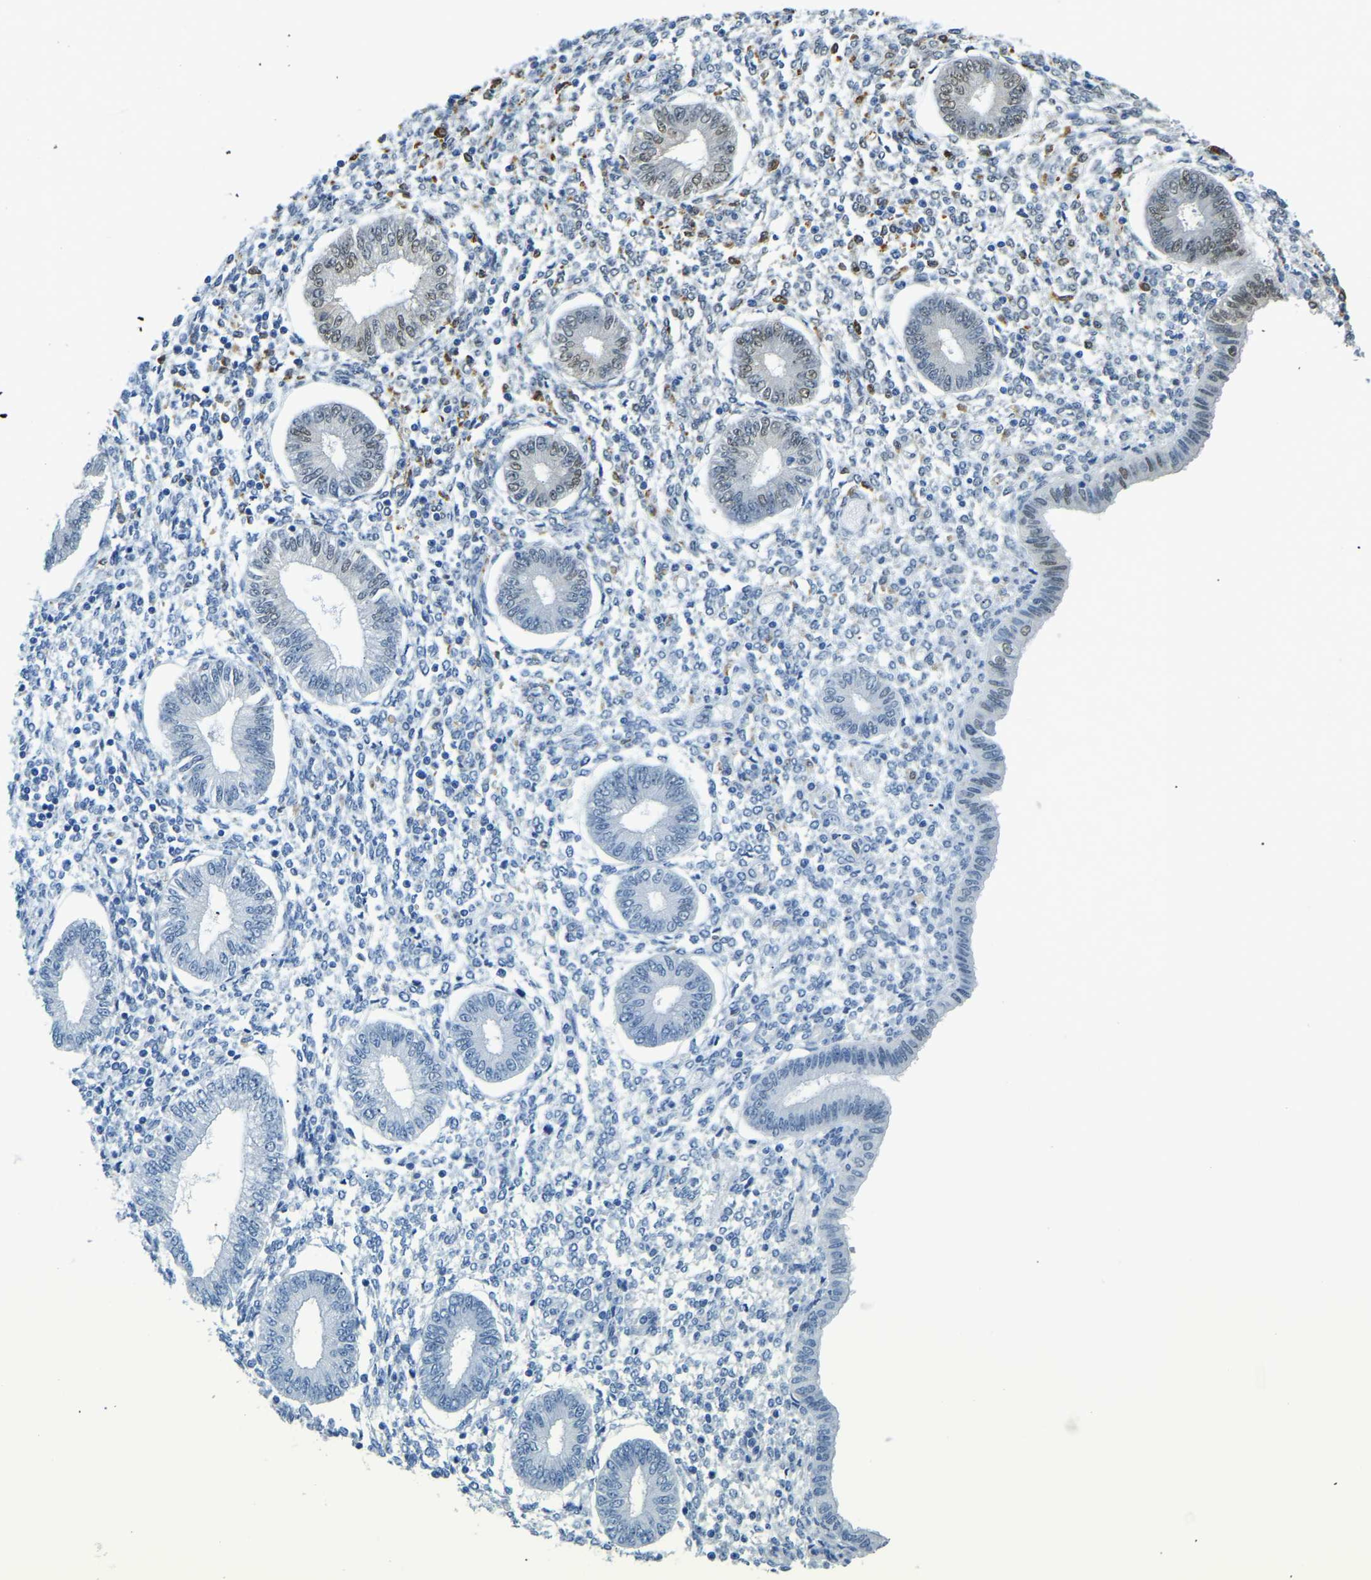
{"staining": {"intensity": "weak", "quantity": "<25%", "location": "nuclear"}, "tissue": "endometrium", "cell_type": "Cells in endometrial stroma", "image_type": "normal", "snomed": [{"axis": "morphology", "description": "Normal tissue, NOS"}, {"axis": "topography", "description": "Endometrium"}], "caption": "Endometrium stained for a protein using immunohistochemistry (IHC) shows no positivity cells in endometrial stroma.", "gene": "NANS", "patient": {"sex": "female", "age": 50}}